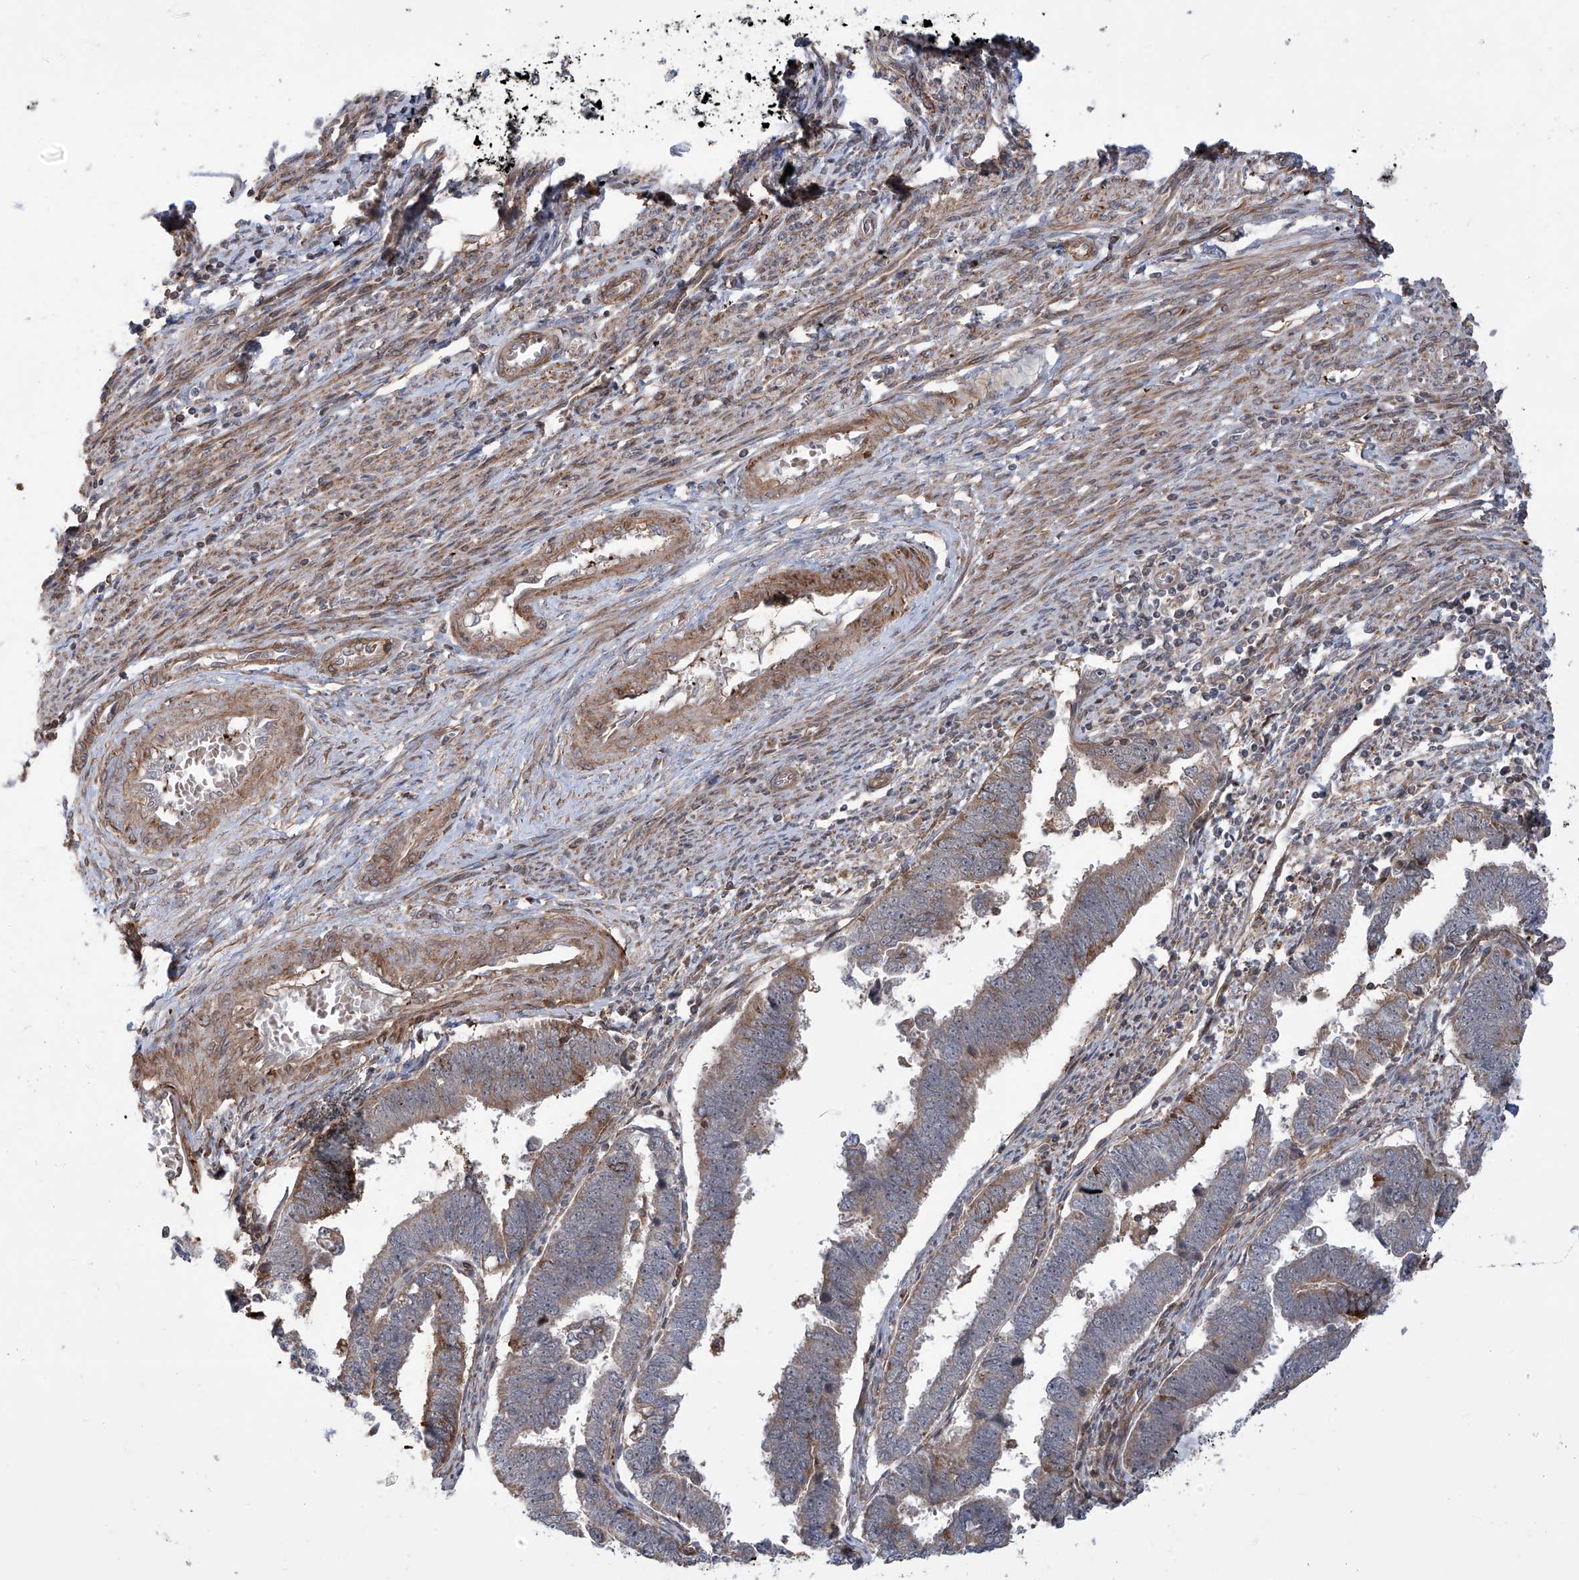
{"staining": {"intensity": "moderate", "quantity": ">75%", "location": "cytoplasmic/membranous"}, "tissue": "endometrial cancer", "cell_type": "Tumor cells", "image_type": "cancer", "snomed": [{"axis": "morphology", "description": "Adenocarcinoma, NOS"}, {"axis": "topography", "description": "Endometrium"}], "caption": "Adenocarcinoma (endometrial) was stained to show a protein in brown. There is medium levels of moderate cytoplasmic/membranous staining in approximately >75% of tumor cells. The staining was performed using DAB (3,3'-diaminobenzidine), with brown indicating positive protein expression. Nuclei are stained blue with hematoxylin.", "gene": "APAF1", "patient": {"sex": "female", "age": 75}}